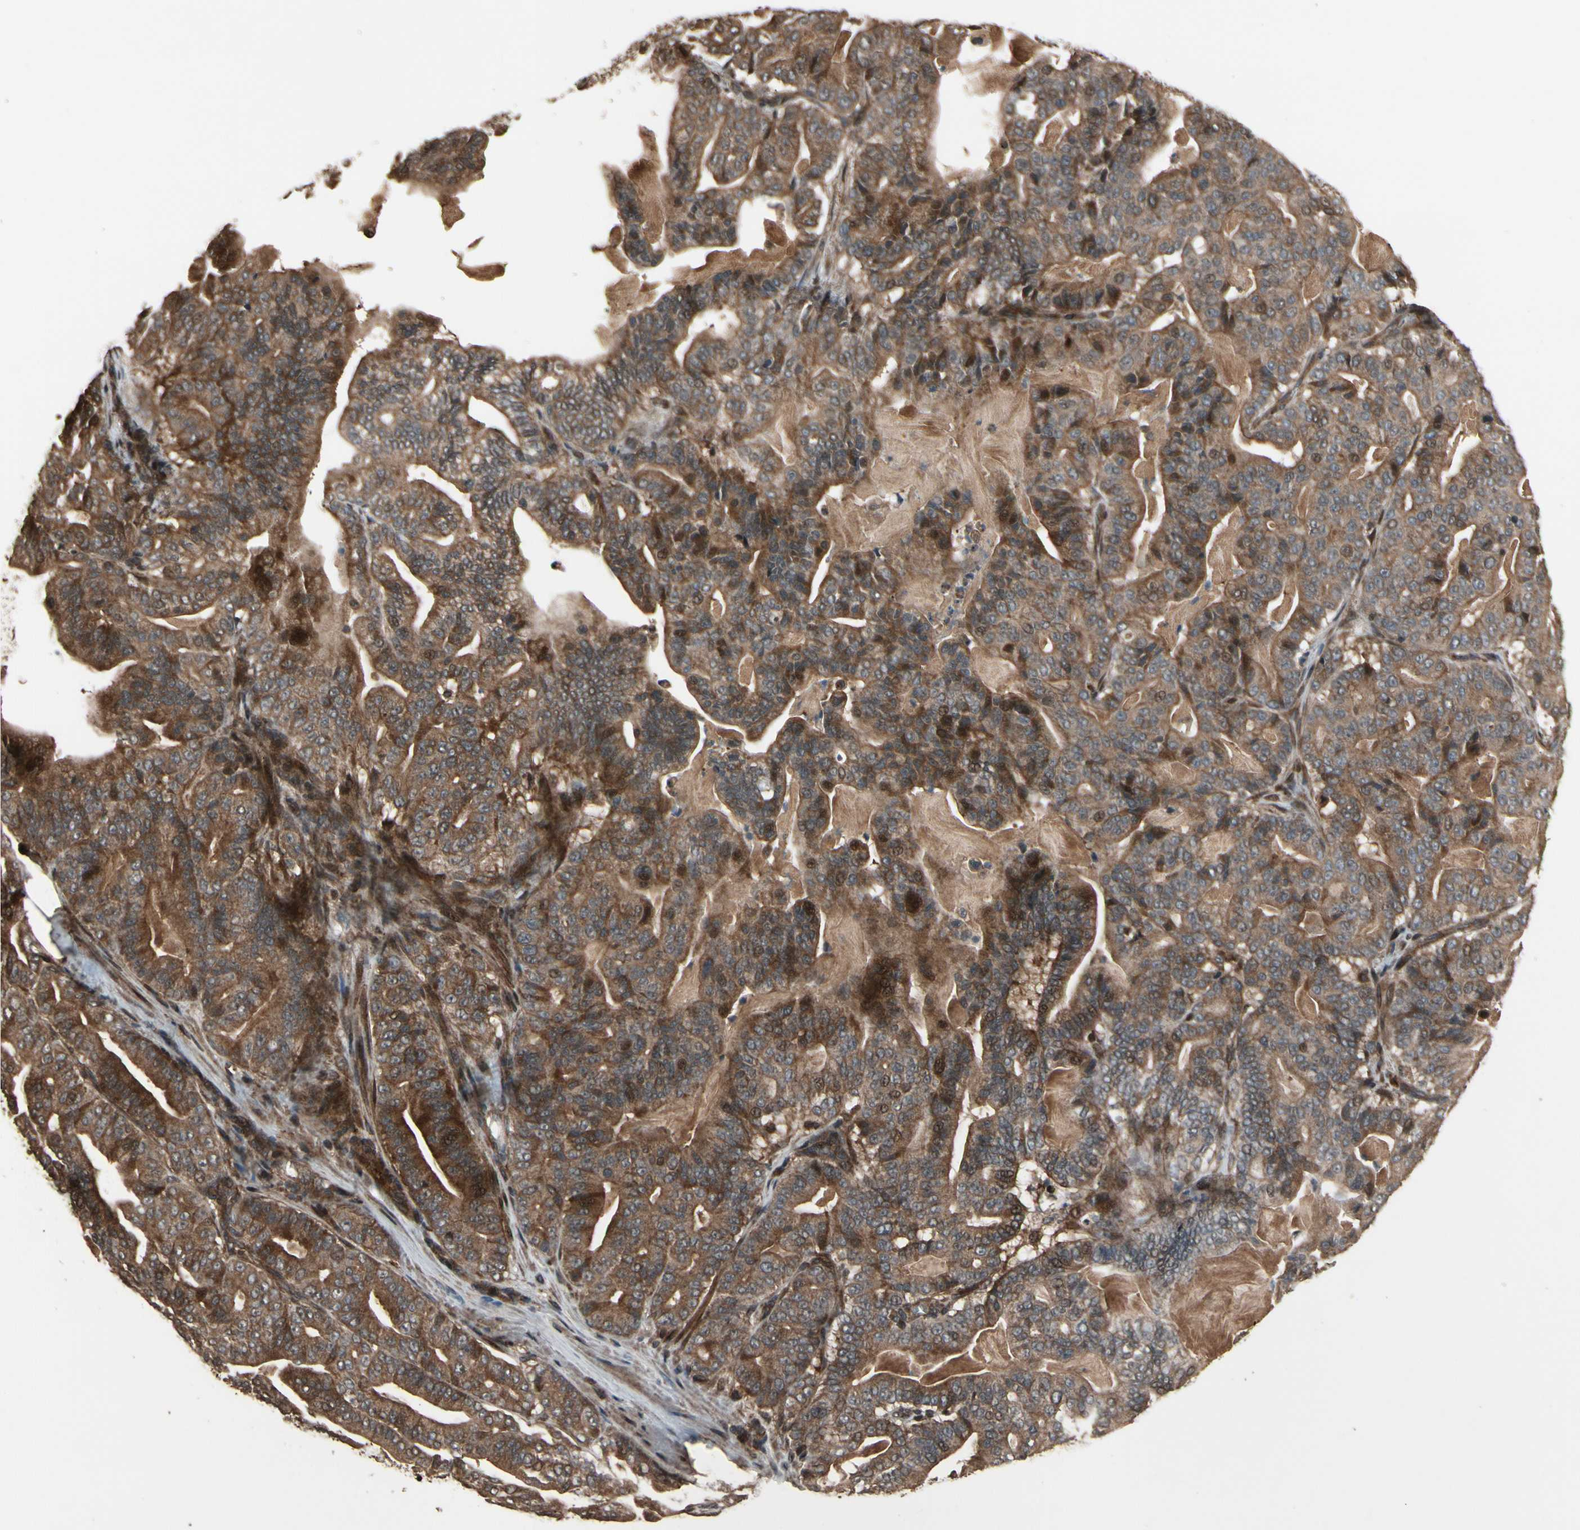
{"staining": {"intensity": "moderate", "quantity": "<25%", "location": "cytoplasmic/membranous,nuclear"}, "tissue": "pancreatic cancer", "cell_type": "Tumor cells", "image_type": "cancer", "snomed": [{"axis": "morphology", "description": "Adenocarcinoma, NOS"}, {"axis": "topography", "description": "Pancreas"}], "caption": "Pancreatic cancer stained with a protein marker reveals moderate staining in tumor cells.", "gene": "CSF1R", "patient": {"sex": "male", "age": 63}}